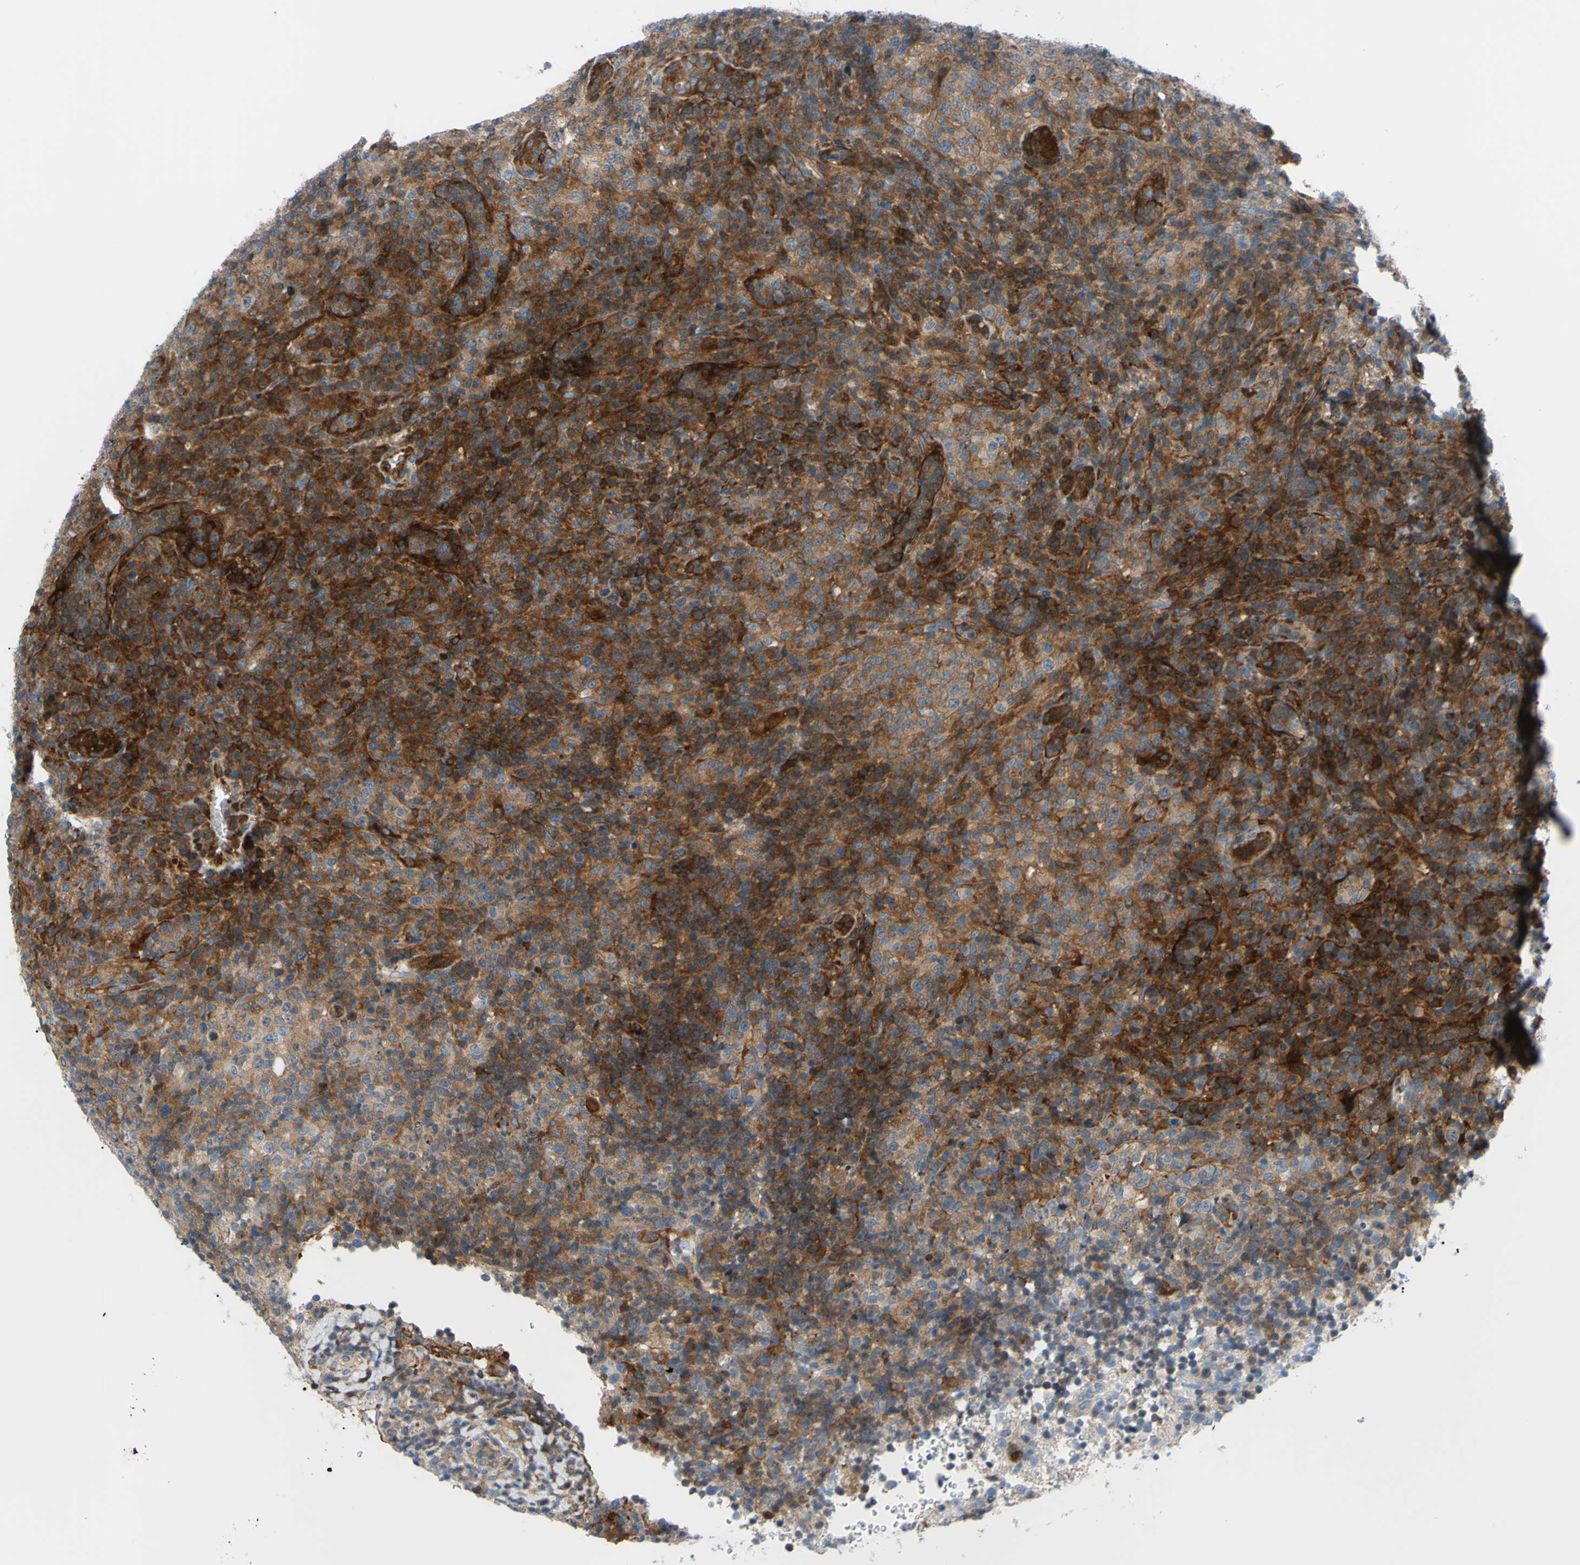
{"staining": {"intensity": "strong", "quantity": ">75%", "location": "cytoplasmic/membranous"}, "tissue": "lymphoma", "cell_type": "Tumor cells", "image_type": "cancer", "snomed": [{"axis": "morphology", "description": "Malignant lymphoma, non-Hodgkin's type, High grade"}, {"axis": "topography", "description": "Lymph node"}], "caption": "Immunohistochemistry (IHC) image of neoplastic tissue: human lymphoma stained using immunohistochemistry demonstrates high levels of strong protein expression localized specifically in the cytoplasmic/membranous of tumor cells, appearing as a cytoplasmic/membranous brown color.", "gene": "PAK2", "patient": {"sex": "female", "age": 76}}